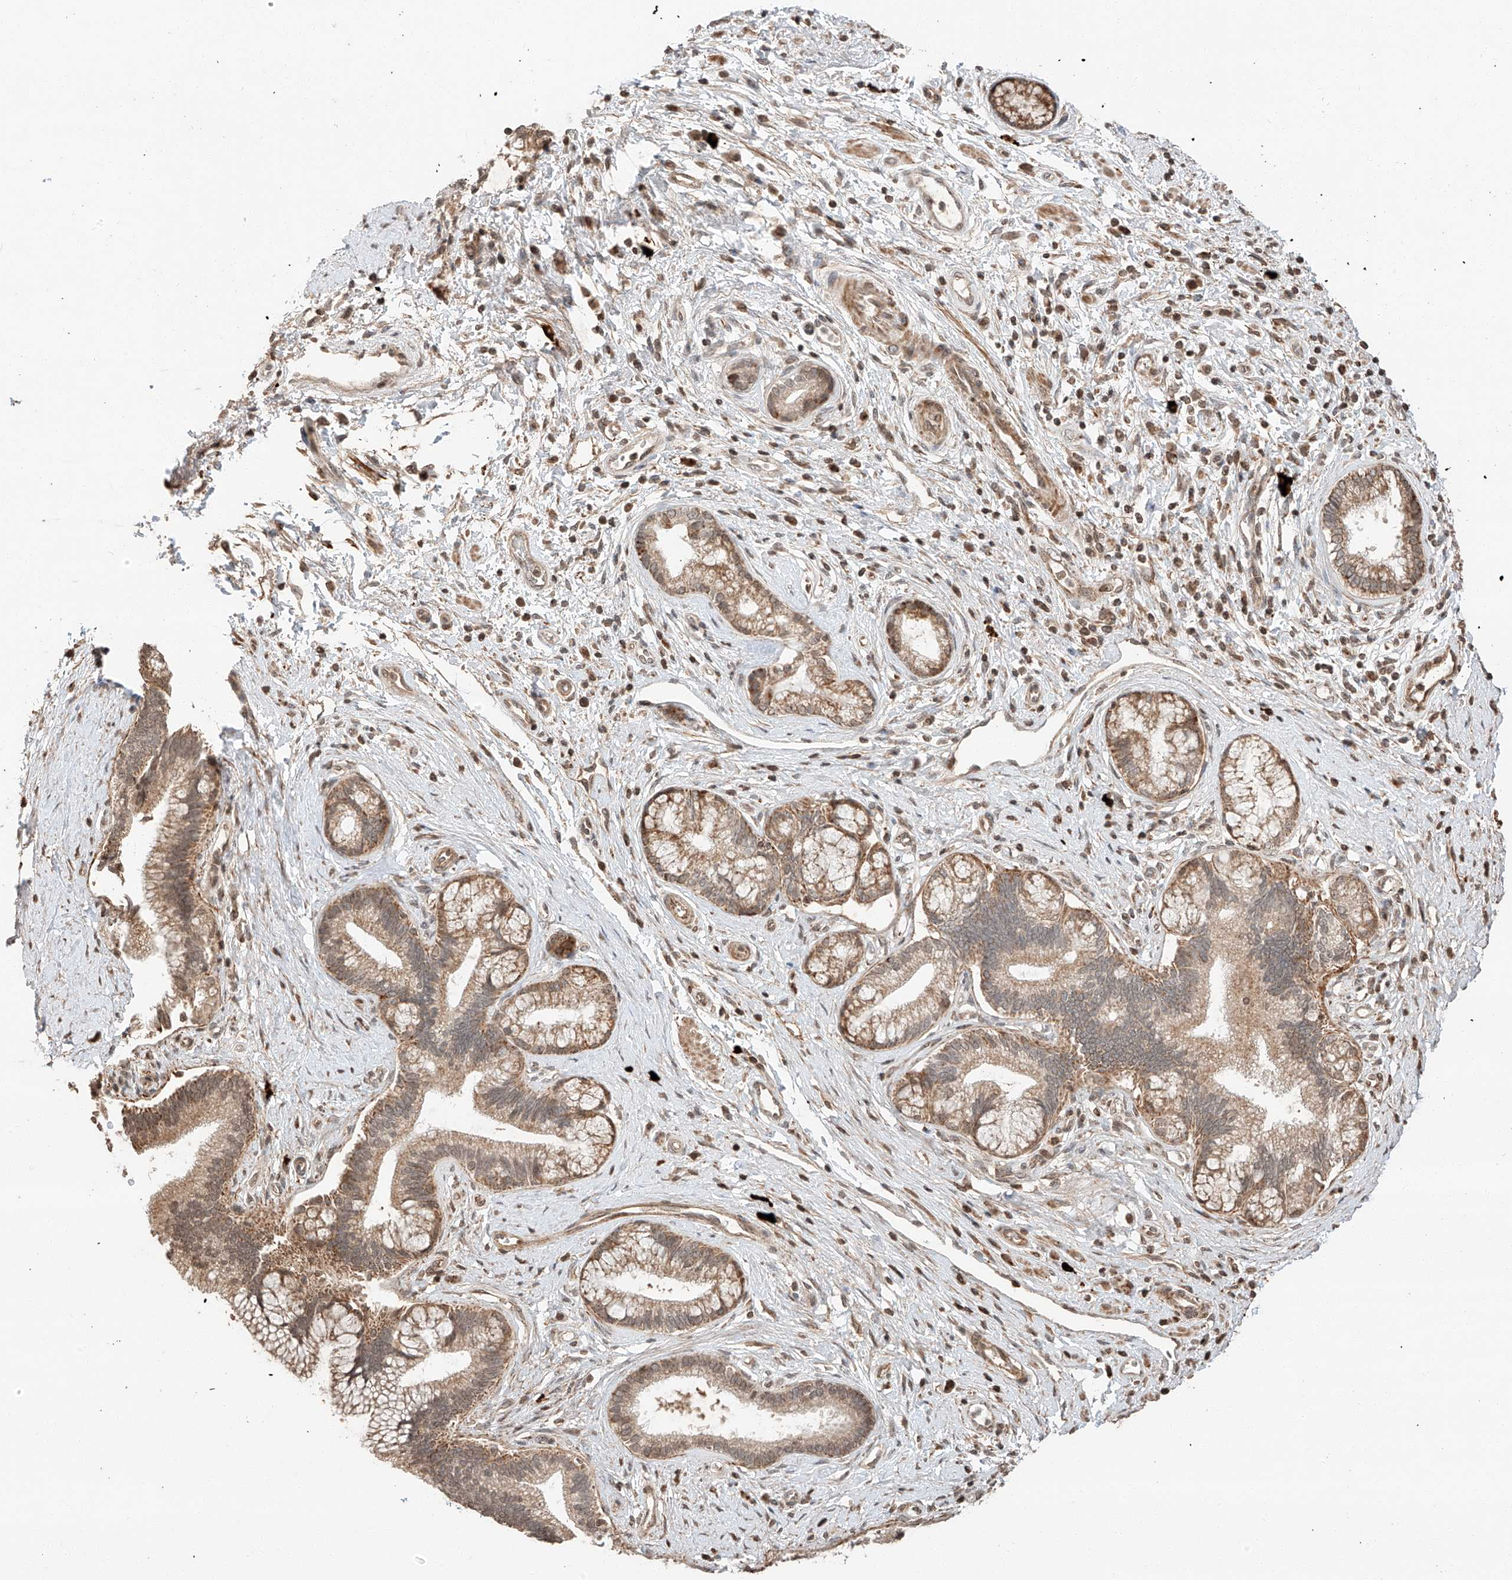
{"staining": {"intensity": "moderate", "quantity": "25%-75%", "location": "cytoplasmic/membranous"}, "tissue": "pancreatic cancer", "cell_type": "Tumor cells", "image_type": "cancer", "snomed": [{"axis": "morphology", "description": "Adenocarcinoma, NOS"}, {"axis": "topography", "description": "Pancreas"}], "caption": "Immunohistochemistry histopathology image of human pancreatic adenocarcinoma stained for a protein (brown), which displays medium levels of moderate cytoplasmic/membranous staining in approximately 25%-75% of tumor cells.", "gene": "ARHGAP33", "patient": {"sex": "female", "age": 73}}